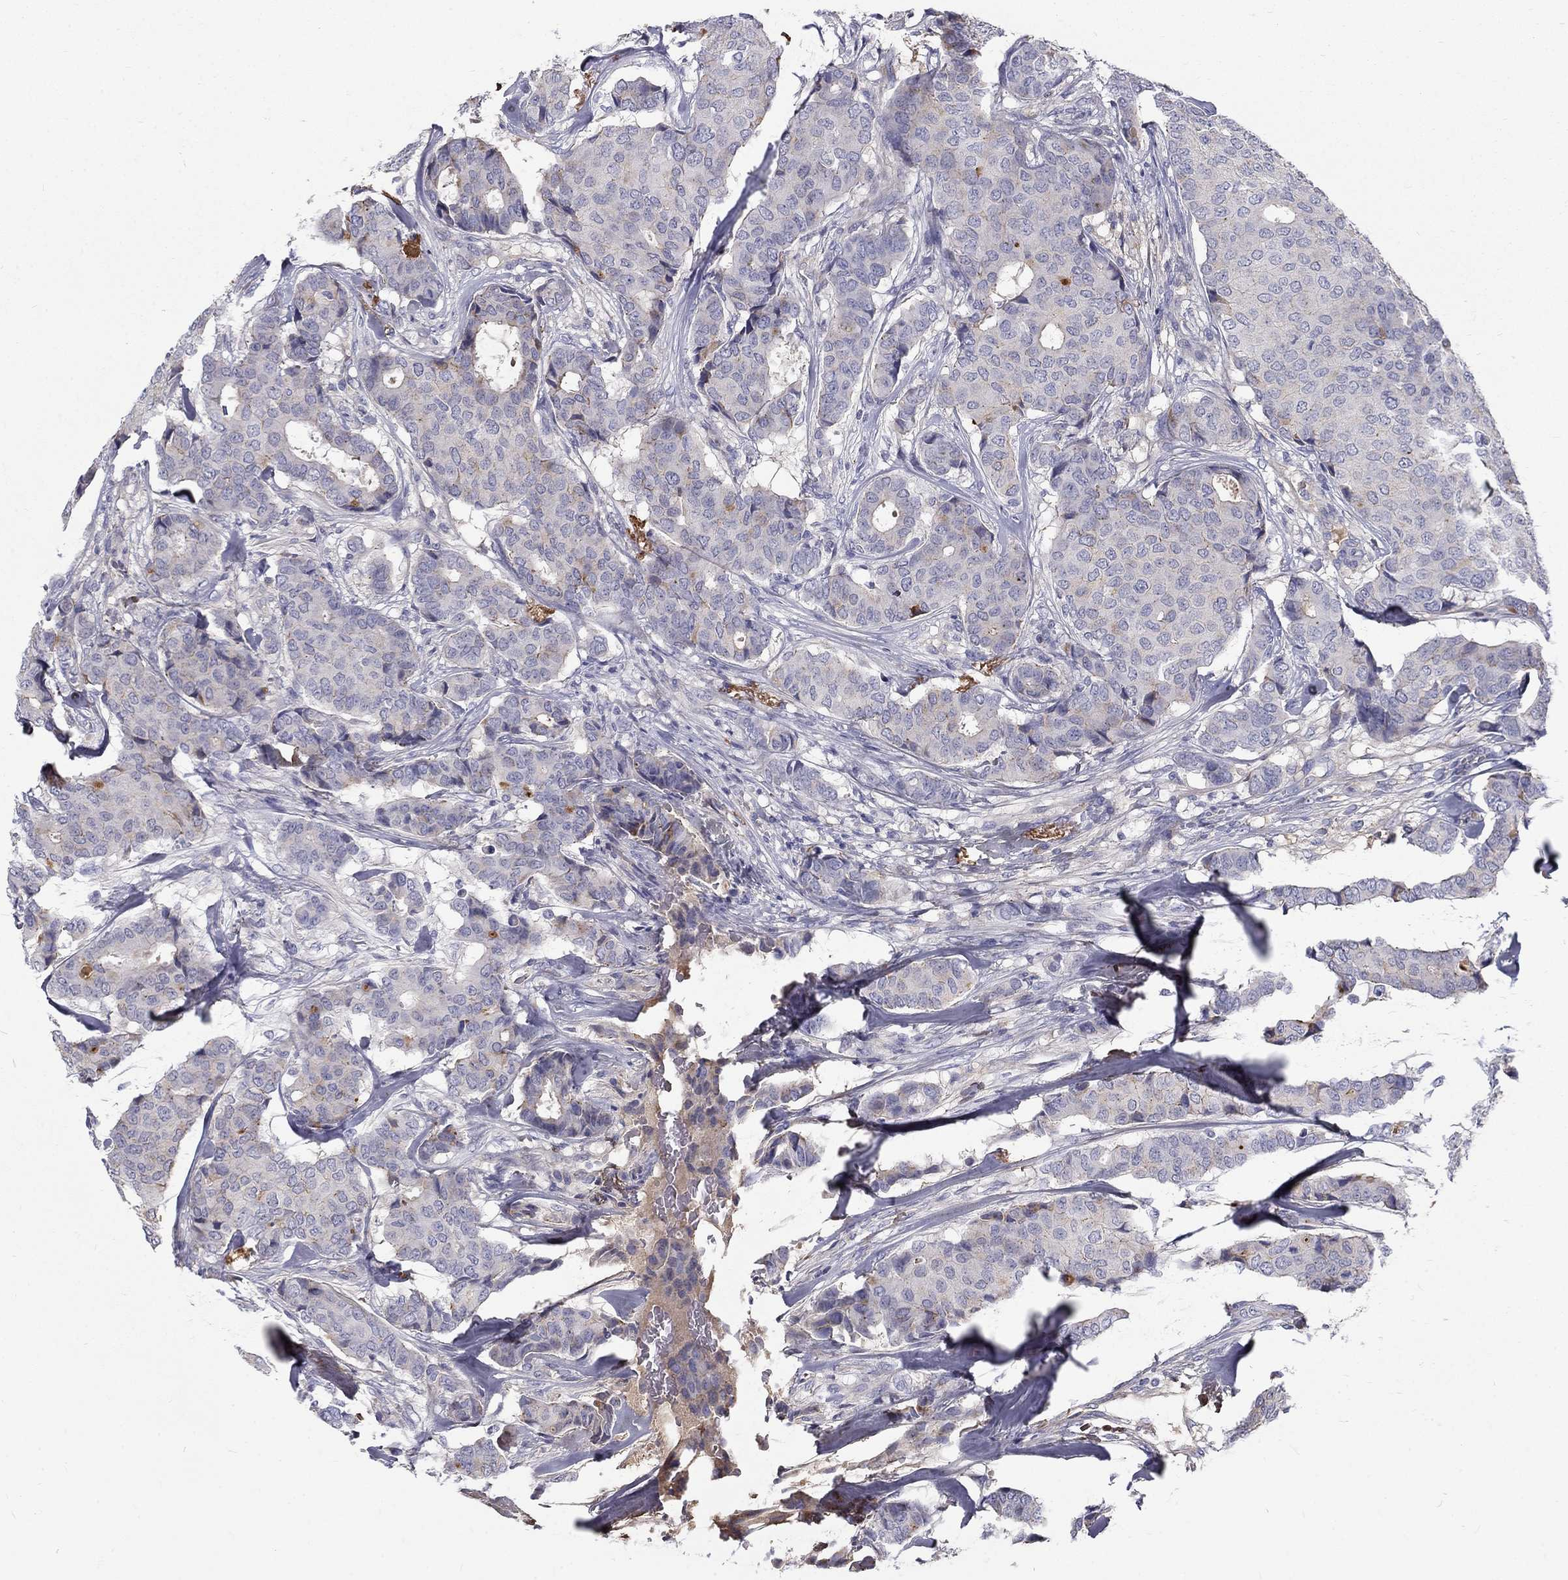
{"staining": {"intensity": "moderate", "quantity": "<25%", "location": "cytoplasmic/membranous"}, "tissue": "breast cancer", "cell_type": "Tumor cells", "image_type": "cancer", "snomed": [{"axis": "morphology", "description": "Duct carcinoma"}, {"axis": "topography", "description": "Breast"}], "caption": "There is low levels of moderate cytoplasmic/membranous staining in tumor cells of breast cancer (intraductal carcinoma), as demonstrated by immunohistochemical staining (brown color).", "gene": "EPDR1", "patient": {"sex": "female", "age": 75}}